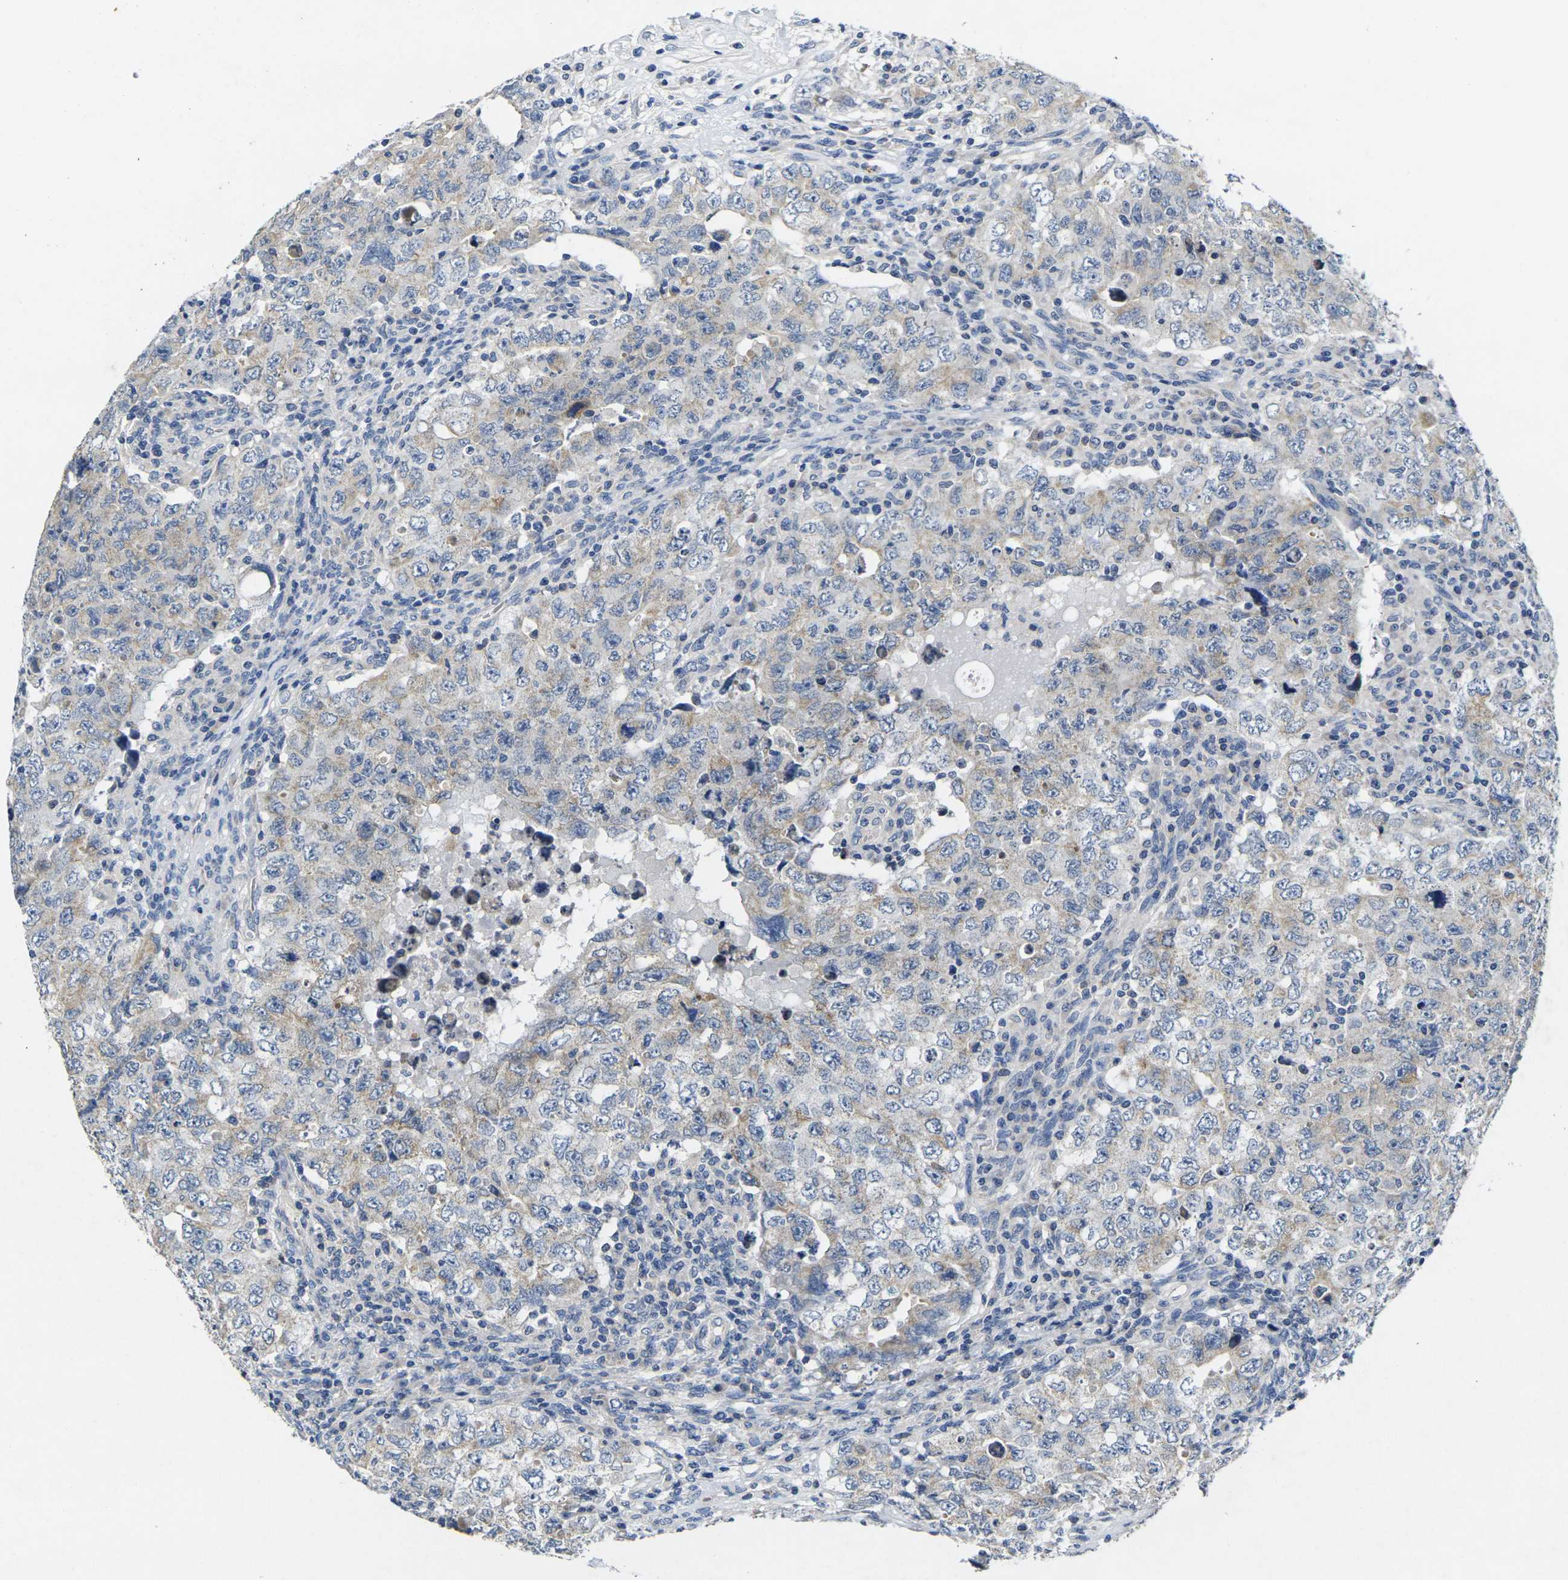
{"staining": {"intensity": "weak", "quantity": ">75%", "location": "cytoplasmic/membranous"}, "tissue": "testis cancer", "cell_type": "Tumor cells", "image_type": "cancer", "snomed": [{"axis": "morphology", "description": "Carcinoma, Embryonal, NOS"}, {"axis": "topography", "description": "Testis"}], "caption": "Tumor cells demonstrate low levels of weak cytoplasmic/membranous staining in about >75% of cells in human testis cancer.", "gene": "NOCT", "patient": {"sex": "male", "age": 26}}